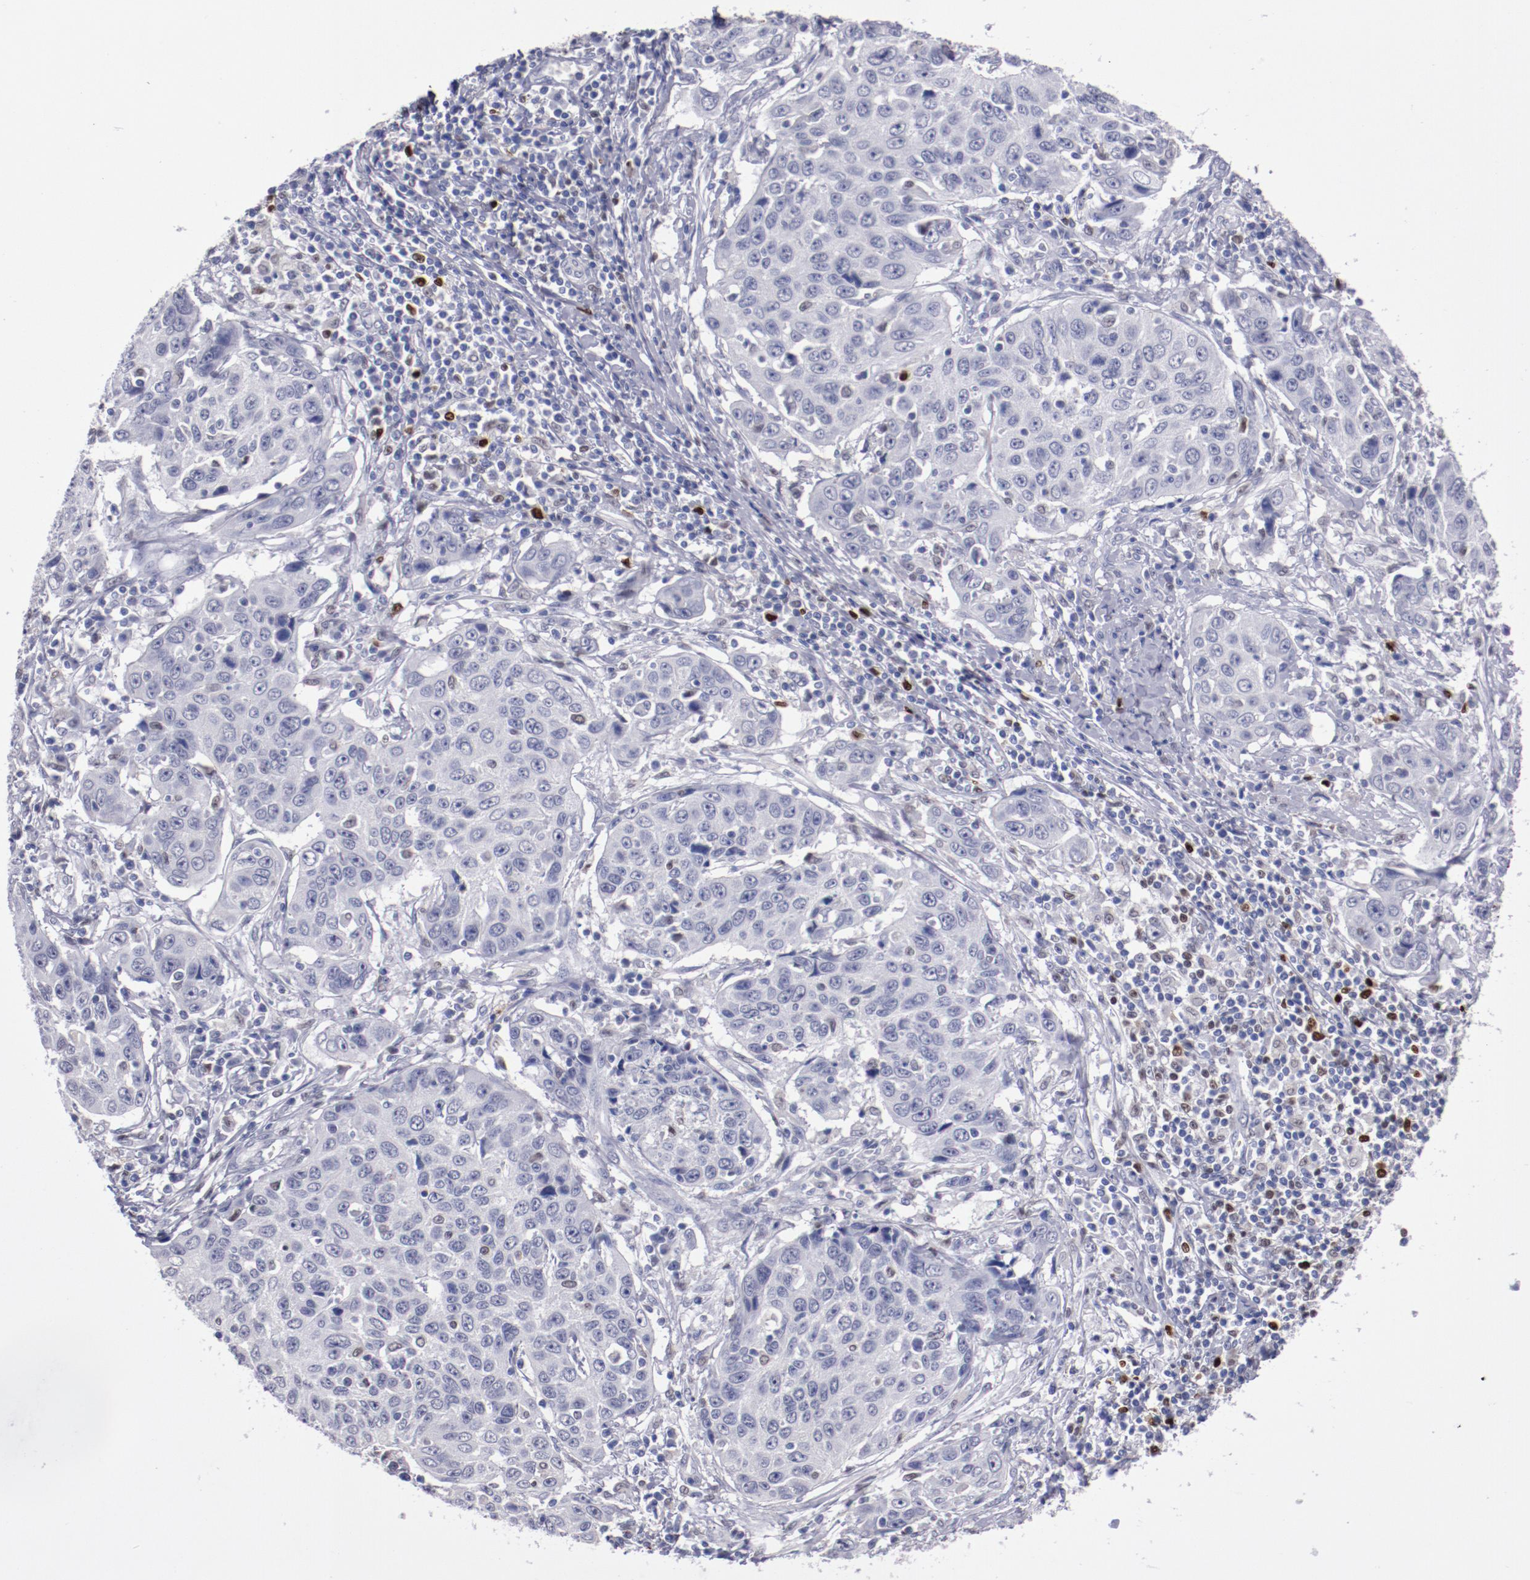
{"staining": {"intensity": "negative", "quantity": "none", "location": "none"}, "tissue": "cervical cancer", "cell_type": "Tumor cells", "image_type": "cancer", "snomed": [{"axis": "morphology", "description": "Squamous cell carcinoma, NOS"}, {"axis": "topography", "description": "Cervix"}], "caption": "Immunohistochemical staining of human cervical cancer (squamous cell carcinoma) shows no significant positivity in tumor cells.", "gene": "IRF8", "patient": {"sex": "female", "age": 53}}